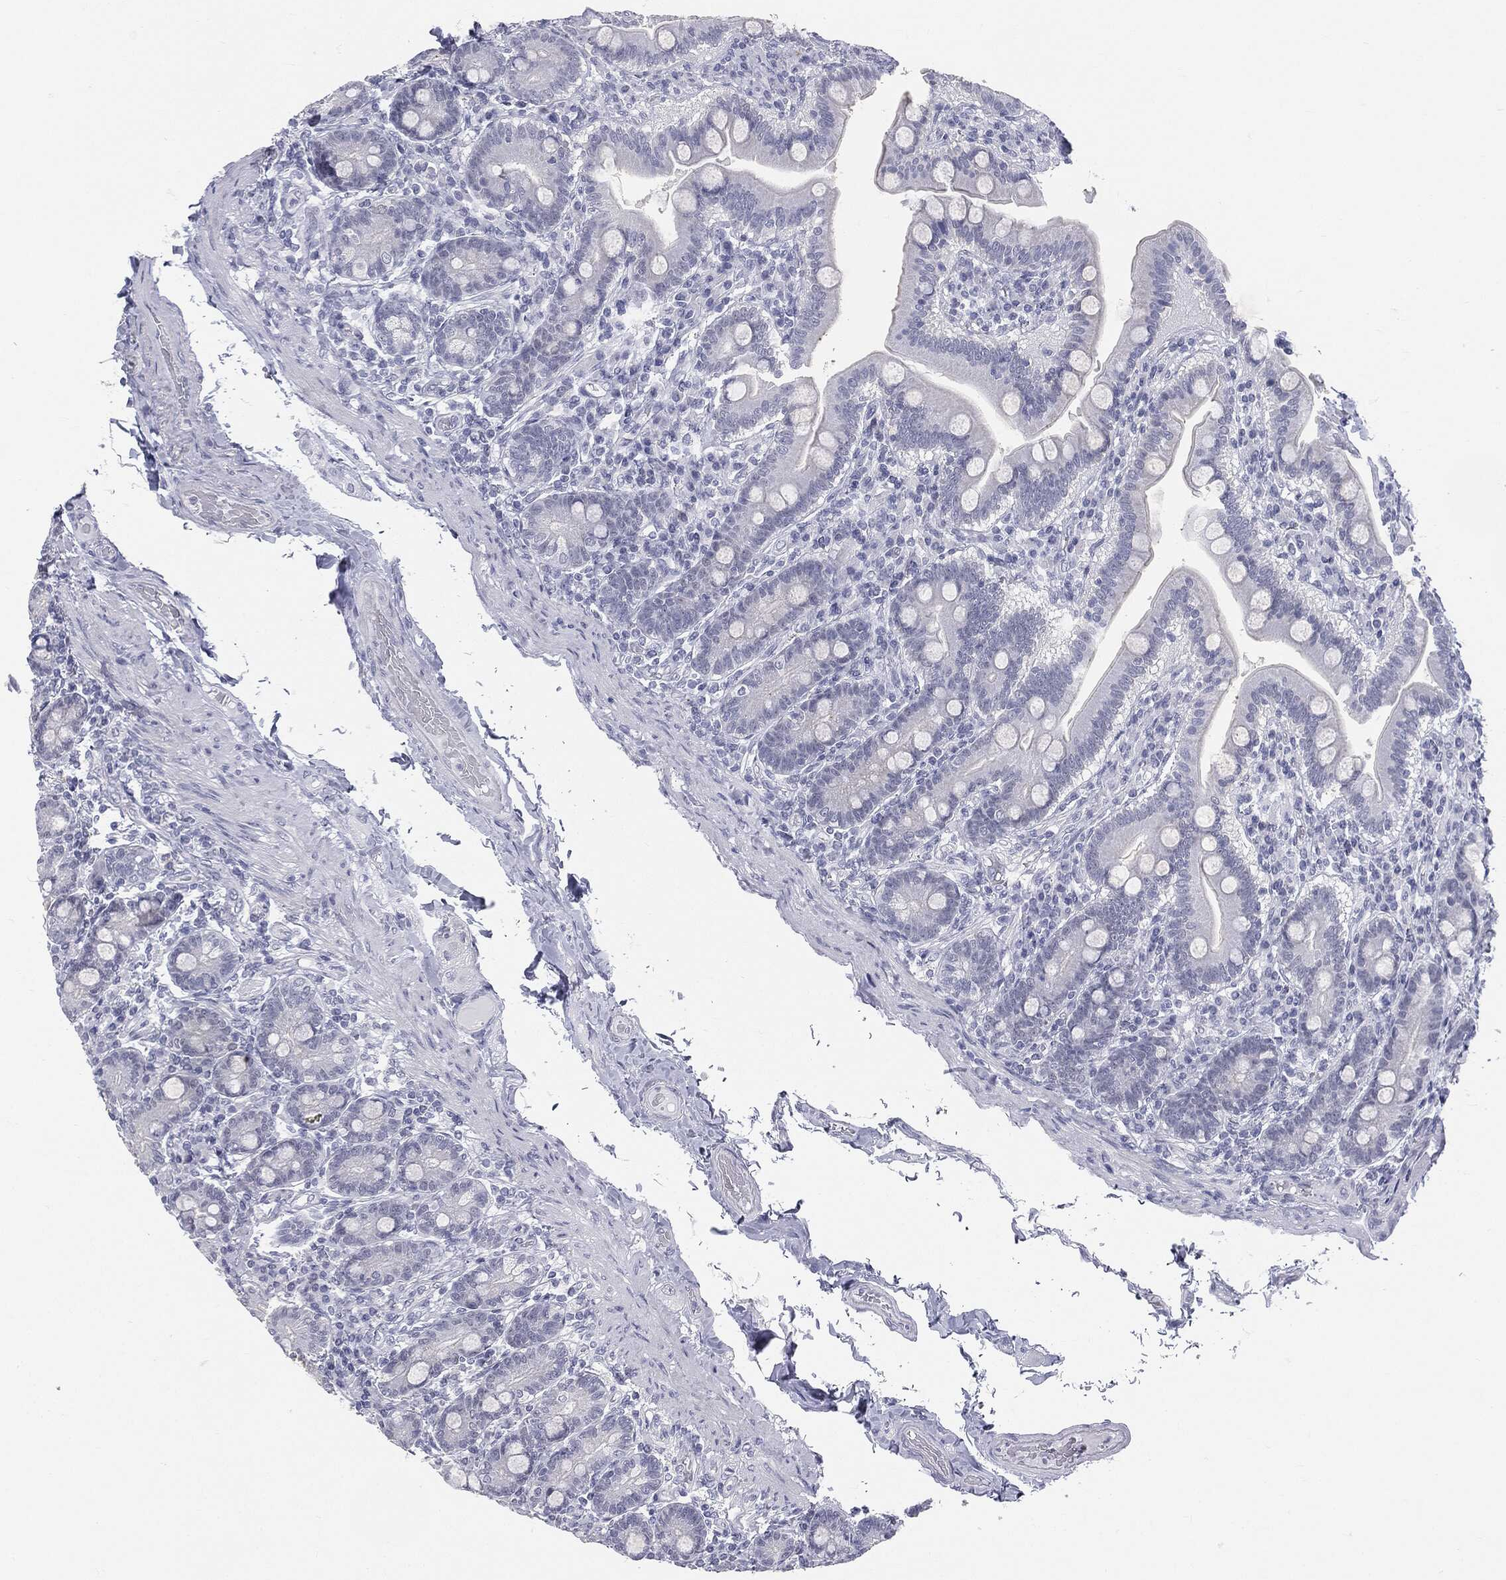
{"staining": {"intensity": "negative", "quantity": "none", "location": "none"}, "tissue": "small intestine", "cell_type": "Glandular cells", "image_type": "normal", "snomed": [{"axis": "morphology", "description": "Normal tissue, NOS"}, {"axis": "topography", "description": "Small intestine"}], "caption": "Glandular cells are negative for brown protein staining in unremarkable small intestine. (Brightfield microscopy of DAB immunohistochemistry (IHC) at high magnification).", "gene": "MLLT10", "patient": {"sex": "male", "age": 66}}